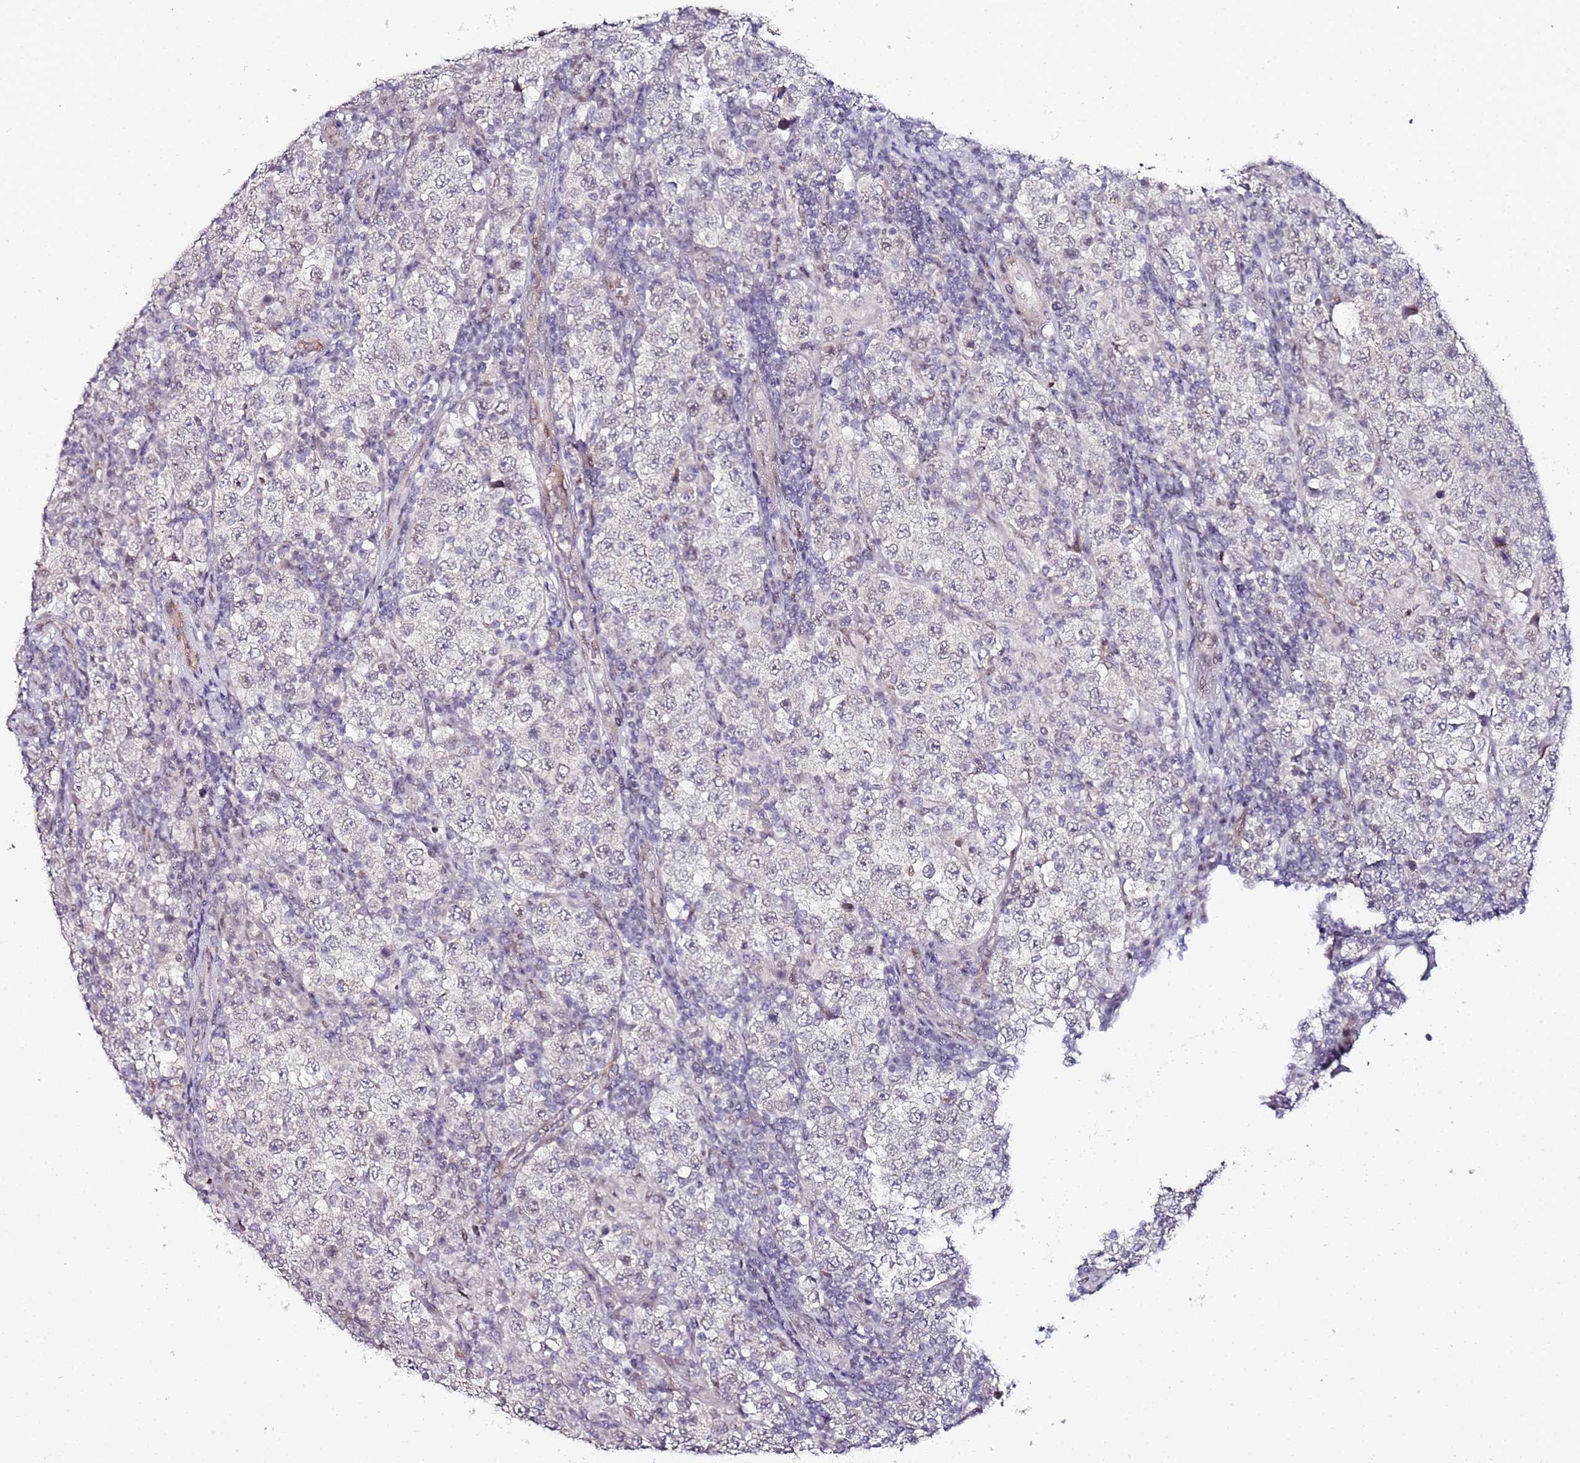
{"staining": {"intensity": "negative", "quantity": "none", "location": "none"}, "tissue": "testis cancer", "cell_type": "Tumor cells", "image_type": "cancer", "snomed": [{"axis": "morphology", "description": "Normal tissue, NOS"}, {"axis": "morphology", "description": "Urothelial carcinoma, High grade"}, {"axis": "morphology", "description": "Seminoma, NOS"}, {"axis": "morphology", "description": "Carcinoma, Embryonal, NOS"}, {"axis": "topography", "description": "Urinary bladder"}, {"axis": "topography", "description": "Testis"}], "caption": "DAB (3,3'-diaminobenzidine) immunohistochemical staining of seminoma (testis) demonstrates no significant staining in tumor cells.", "gene": "DUSP28", "patient": {"sex": "male", "age": 41}}